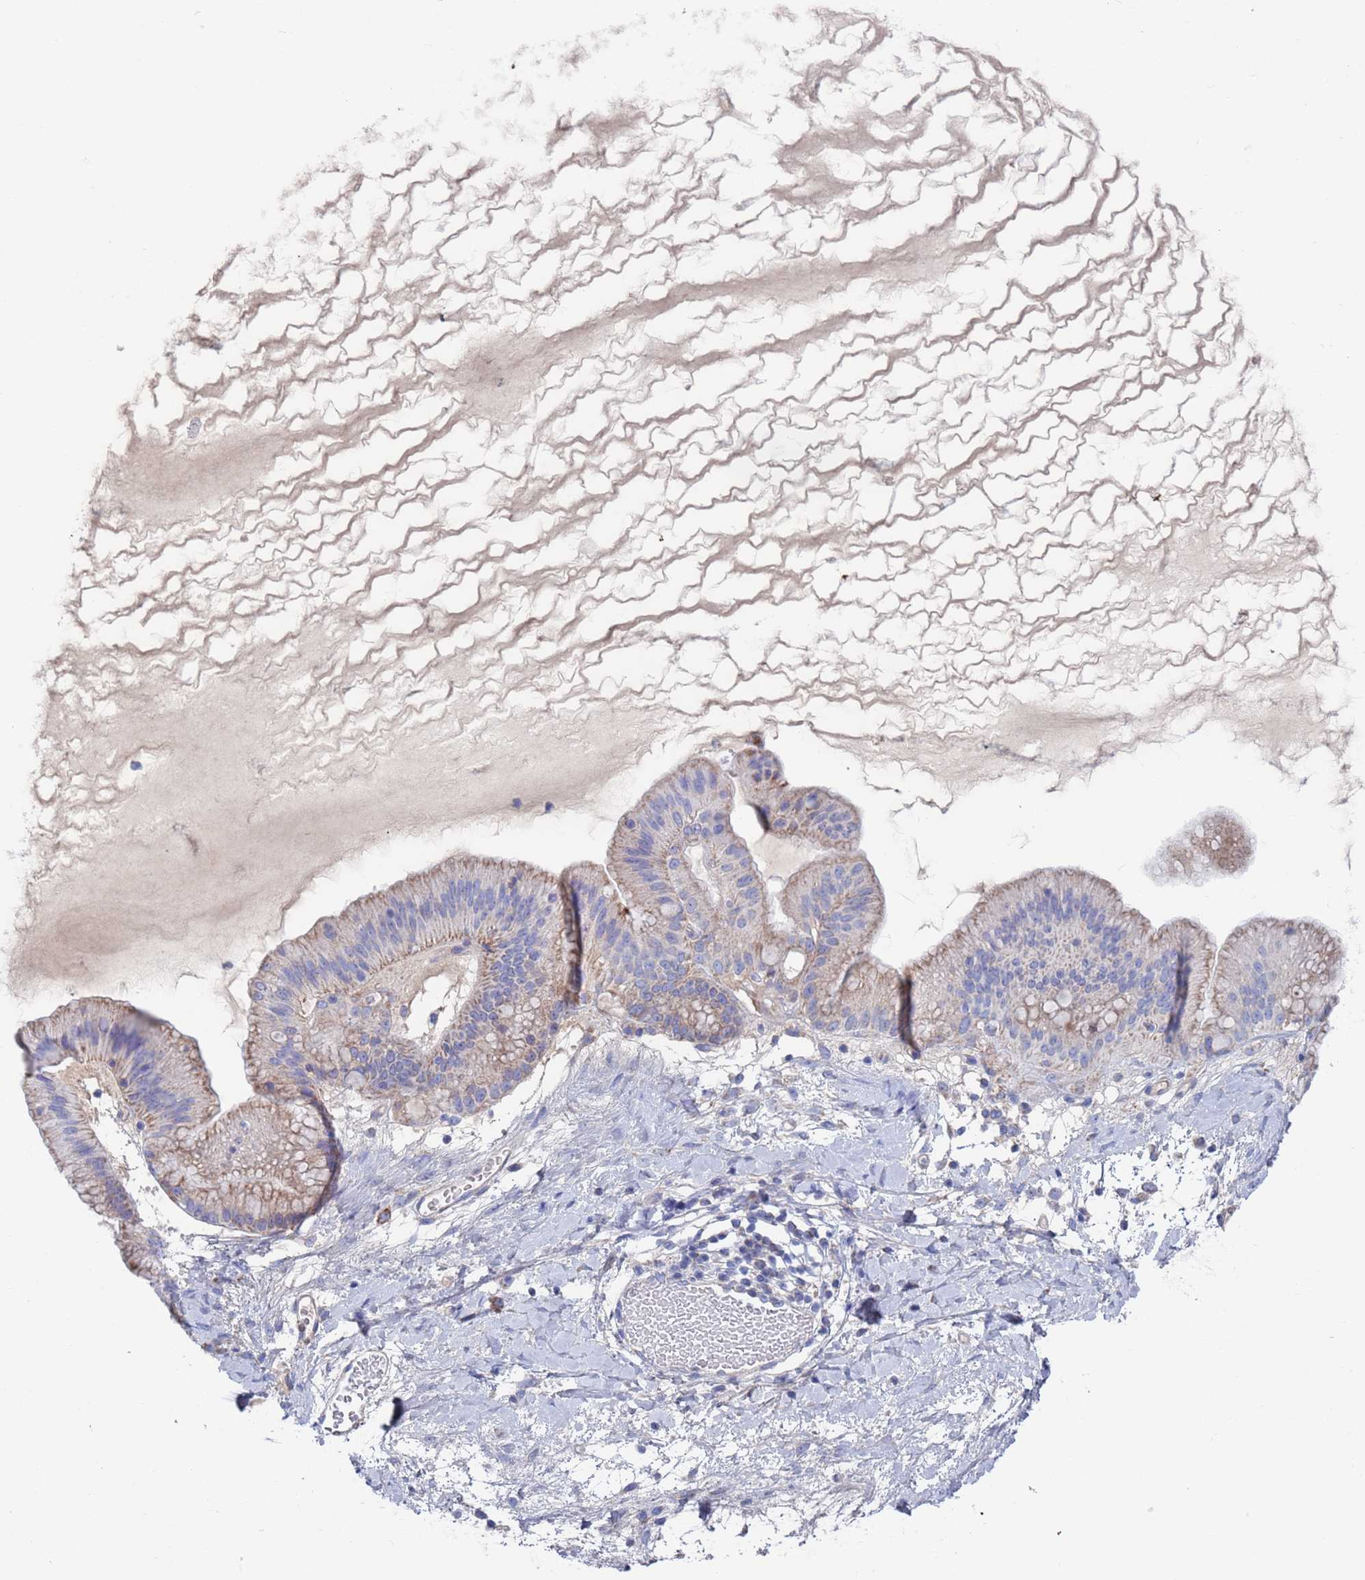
{"staining": {"intensity": "weak", "quantity": "25%-75%", "location": "cytoplasmic/membranous"}, "tissue": "ovarian cancer", "cell_type": "Tumor cells", "image_type": "cancer", "snomed": [{"axis": "morphology", "description": "Cystadenocarcinoma, mucinous, NOS"}, {"axis": "topography", "description": "Ovary"}], "caption": "Immunohistochemistry (IHC) of mucinous cystadenocarcinoma (ovarian) displays low levels of weak cytoplasmic/membranous positivity in about 25%-75% of tumor cells.", "gene": "MRPL22", "patient": {"sex": "female", "age": 61}}